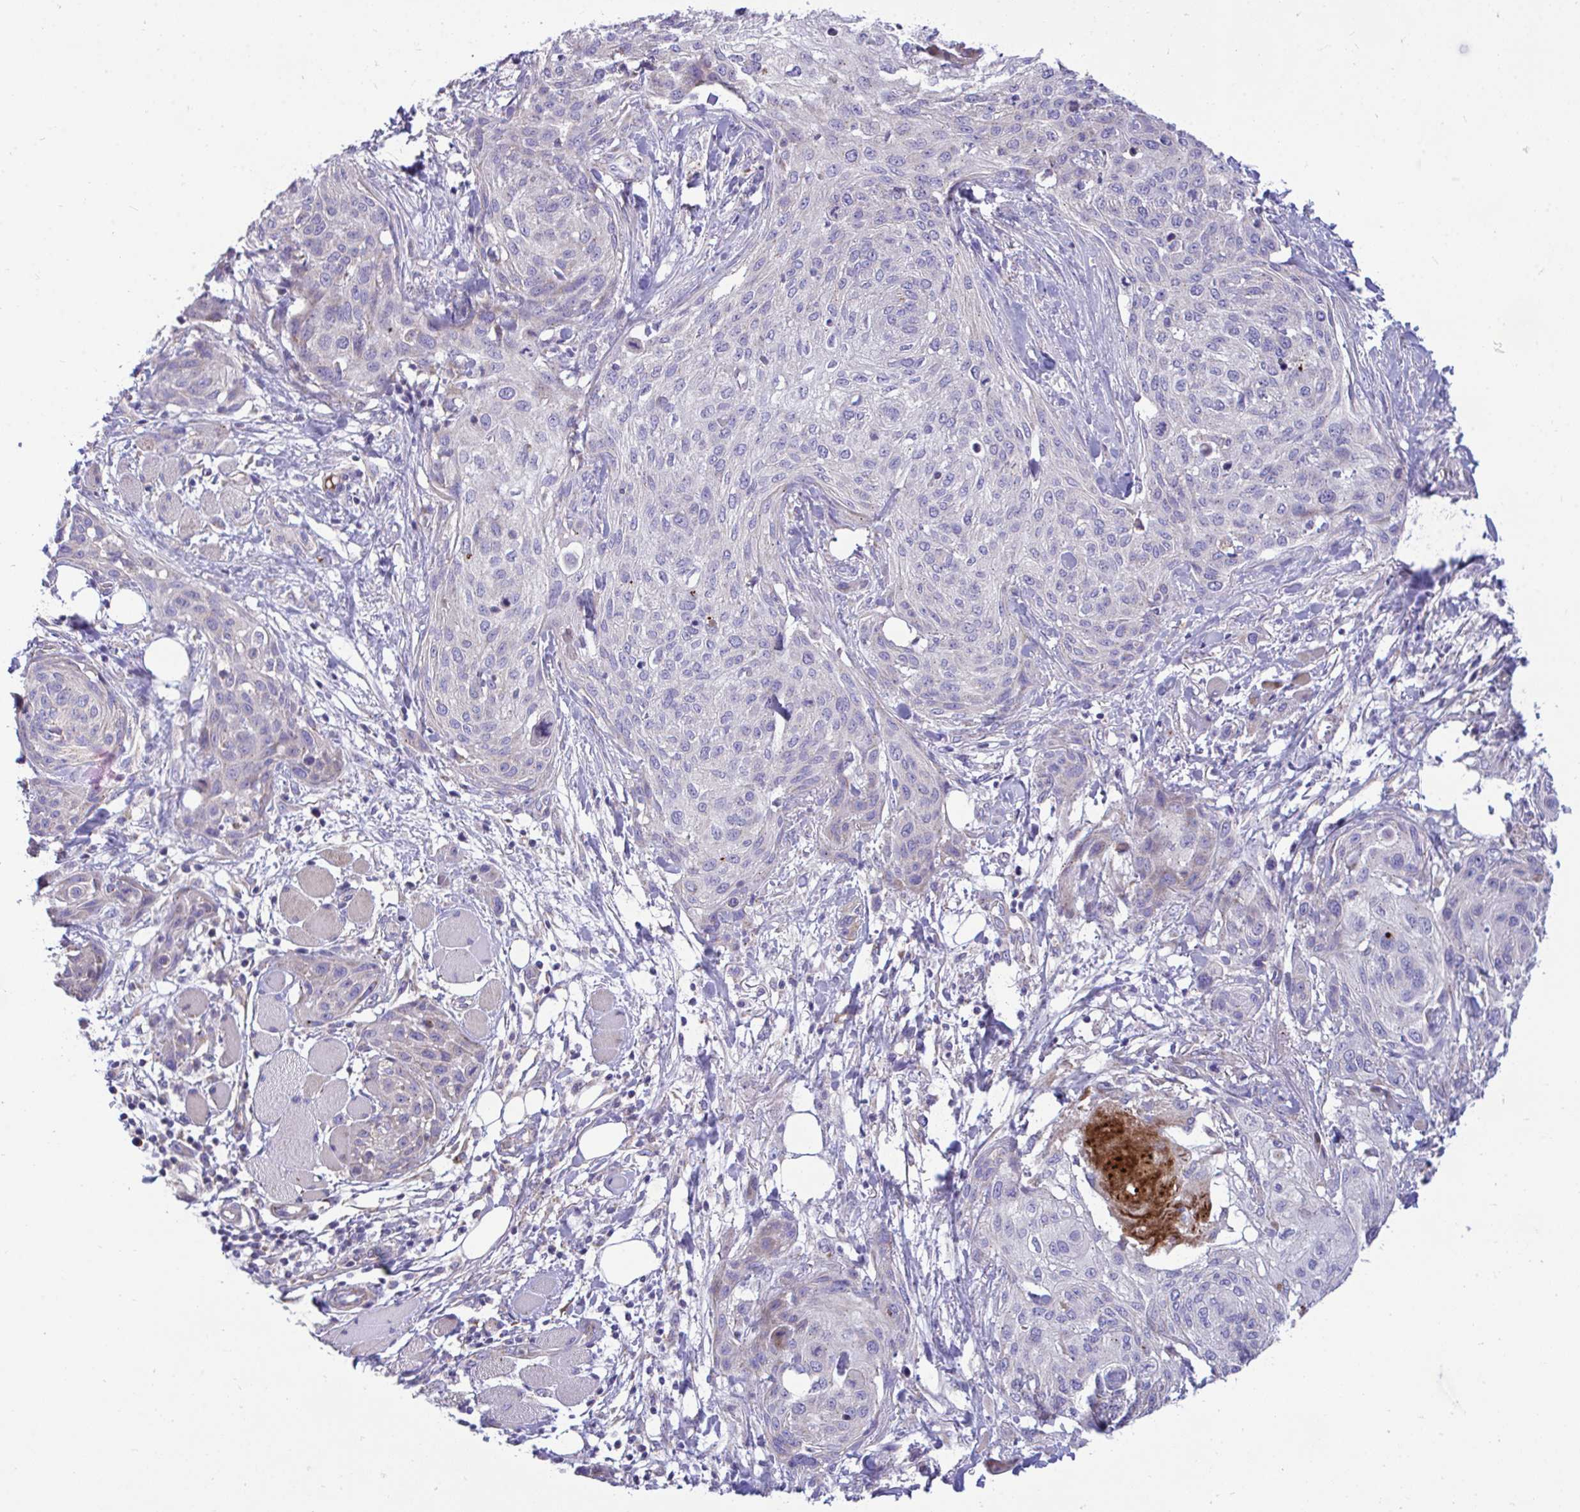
{"staining": {"intensity": "negative", "quantity": "none", "location": "none"}, "tissue": "skin cancer", "cell_type": "Tumor cells", "image_type": "cancer", "snomed": [{"axis": "morphology", "description": "Squamous cell carcinoma, NOS"}, {"axis": "topography", "description": "Skin"}], "caption": "DAB (3,3'-diaminobenzidine) immunohistochemical staining of human skin cancer shows no significant positivity in tumor cells.", "gene": "MRPS16", "patient": {"sex": "female", "age": 87}}